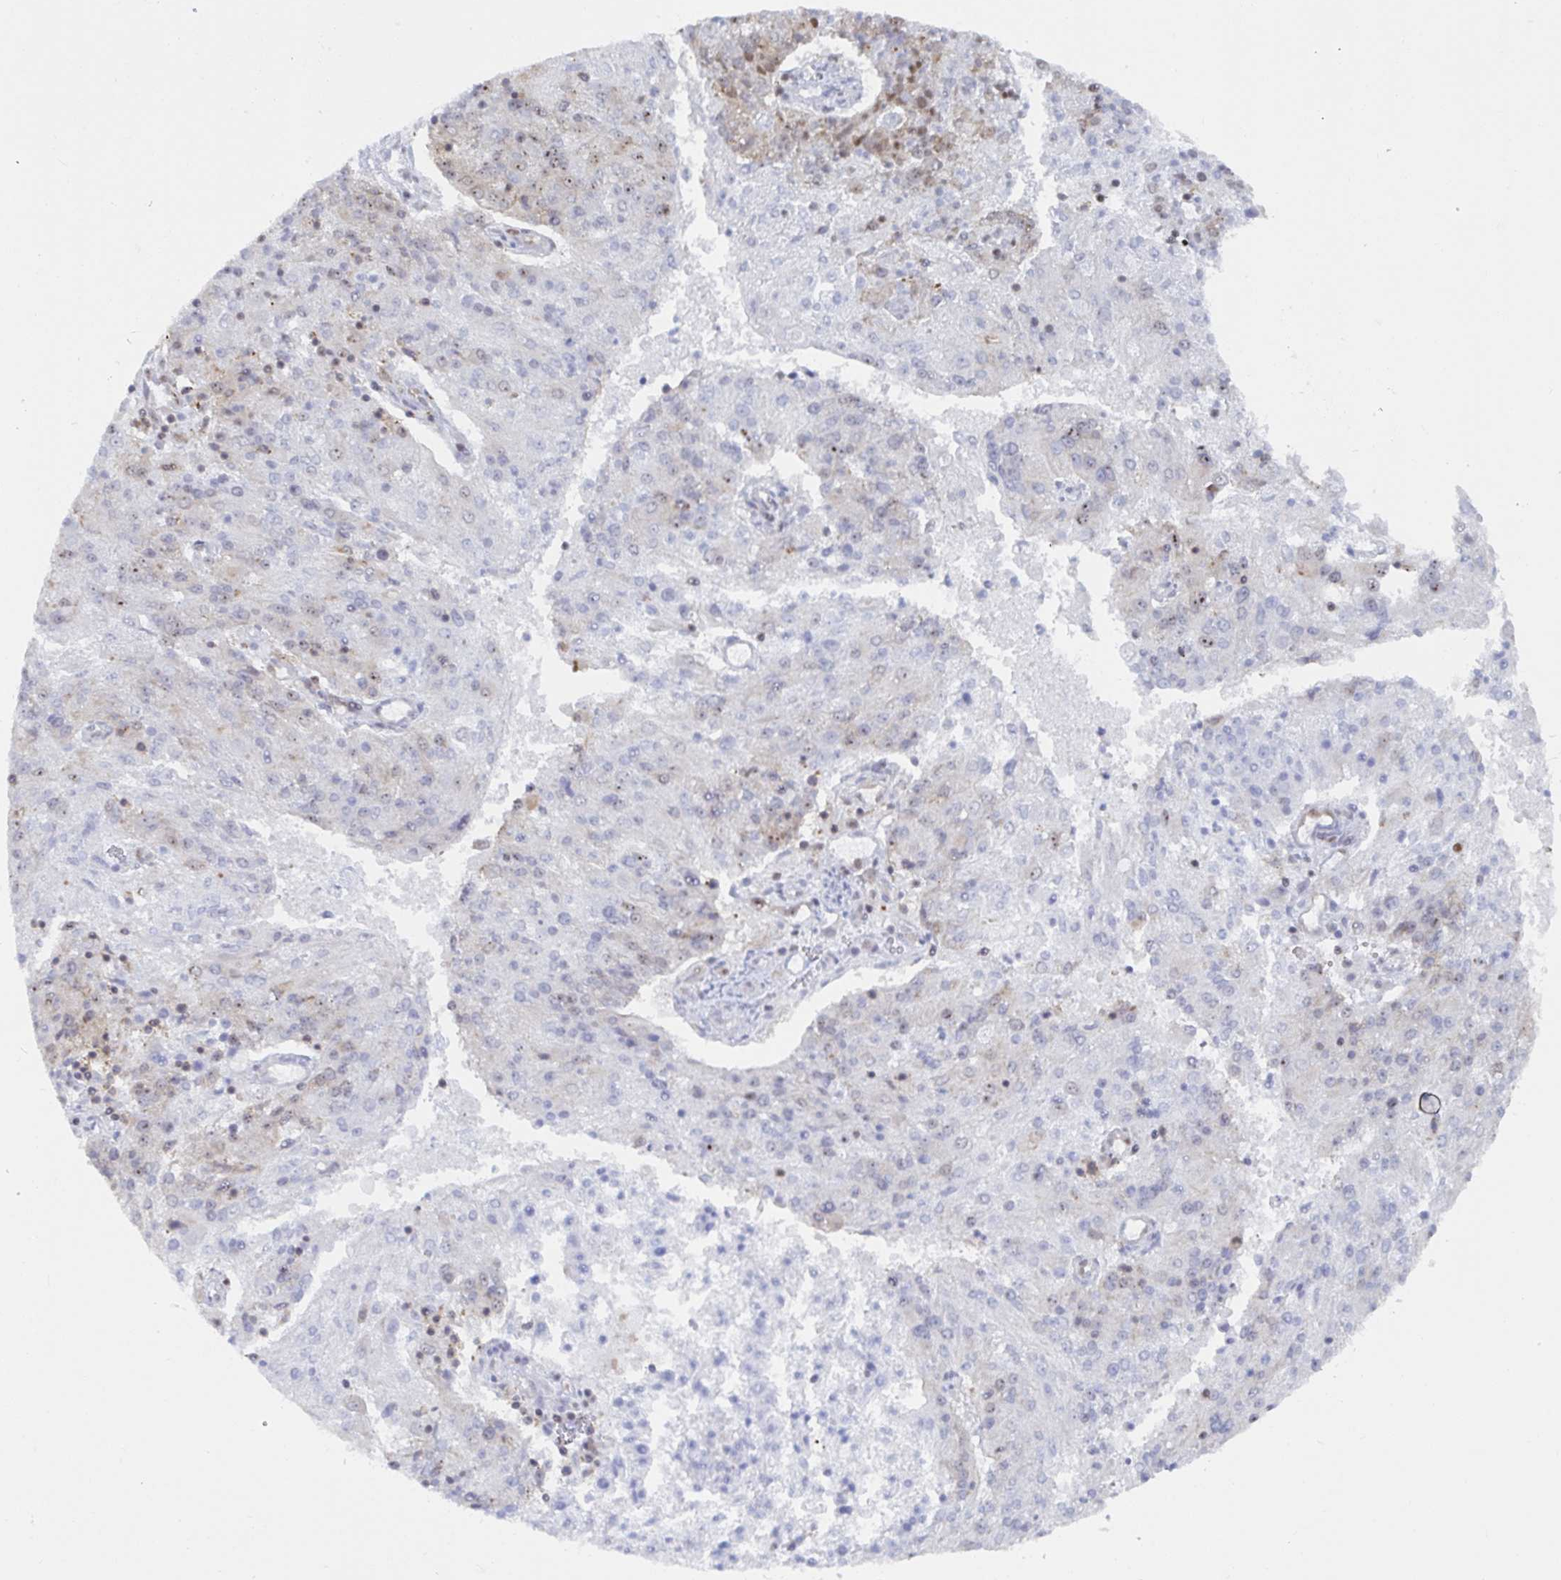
{"staining": {"intensity": "weak", "quantity": "<25%", "location": "nuclear"}, "tissue": "endometrial cancer", "cell_type": "Tumor cells", "image_type": "cancer", "snomed": [{"axis": "morphology", "description": "Adenocarcinoma, NOS"}, {"axis": "topography", "description": "Endometrium"}], "caption": "The IHC photomicrograph has no significant positivity in tumor cells of endometrial cancer (adenocarcinoma) tissue.", "gene": "EWSR1", "patient": {"sex": "female", "age": 82}}